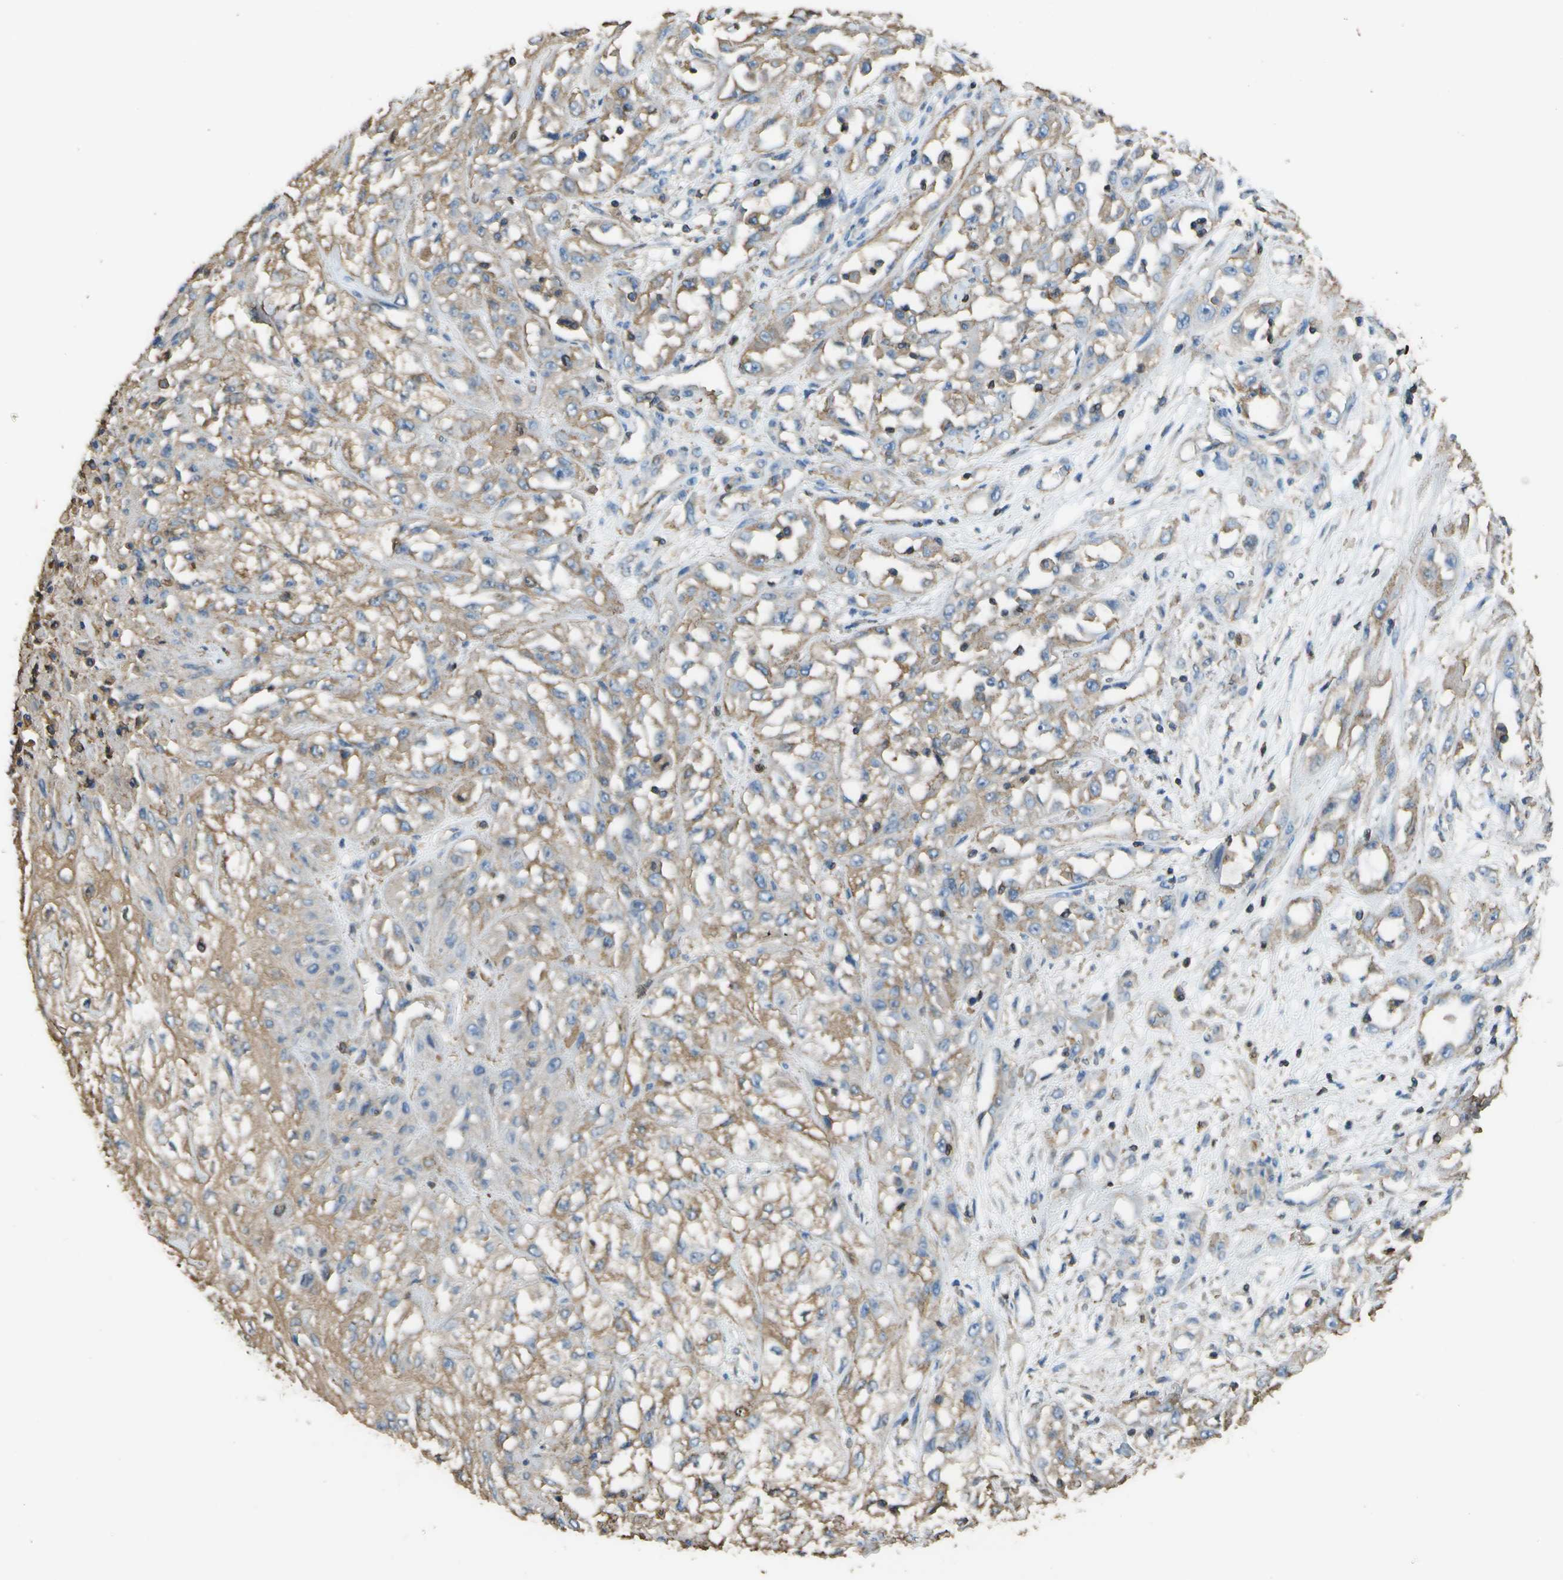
{"staining": {"intensity": "moderate", "quantity": ">75%", "location": "cytoplasmic/membranous"}, "tissue": "skin cancer", "cell_type": "Tumor cells", "image_type": "cancer", "snomed": [{"axis": "morphology", "description": "Squamous cell carcinoma, NOS"}, {"axis": "morphology", "description": "Squamous cell carcinoma, metastatic, NOS"}, {"axis": "topography", "description": "Skin"}, {"axis": "topography", "description": "Lymph node"}], "caption": "Skin cancer tissue demonstrates moderate cytoplasmic/membranous staining in about >75% of tumor cells", "gene": "CYP4F11", "patient": {"sex": "male", "age": 75}}